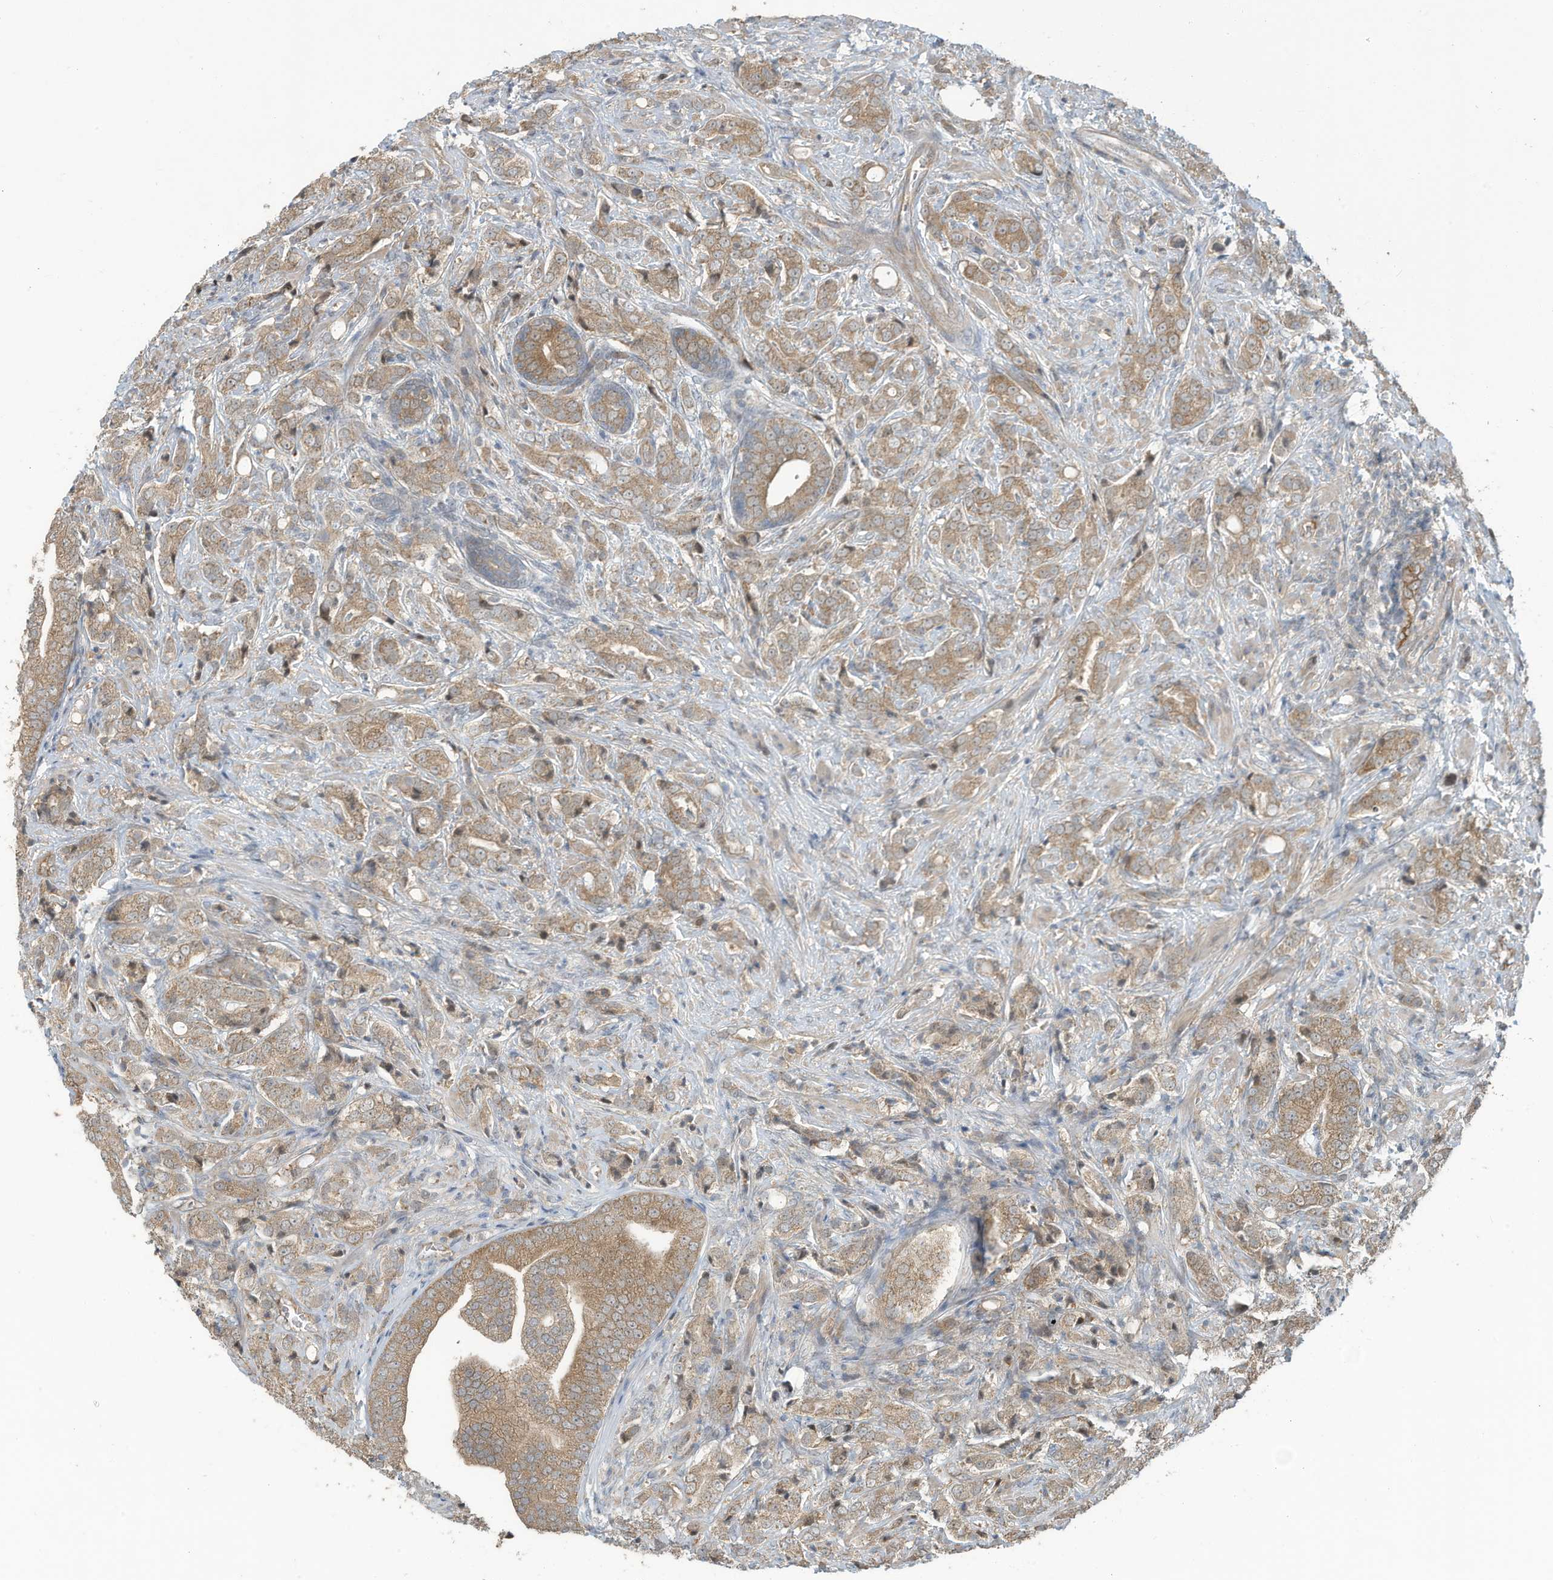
{"staining": {"intensity": "moderate", "quantity": ">75%", "location": "cytoplasmic/membranous"}, "tissue": "prostate cancer", "cell_type": "Tumor cells", "image_type": "cancer", "snomed": [{"axis": "morphology", "description": "Adenocarcinoma, High grade"}, {"axis": "topography", "description": "Prostate"}], "caption": "Adenocarcinoma (high-grade) (prostate) stained for a protein (brown) shows moderate cytoplasmic/membranous positive staining in about >75% of tumor cells.", "gene": "ERI2", "patient": {"sex": "male", "age": 57}}